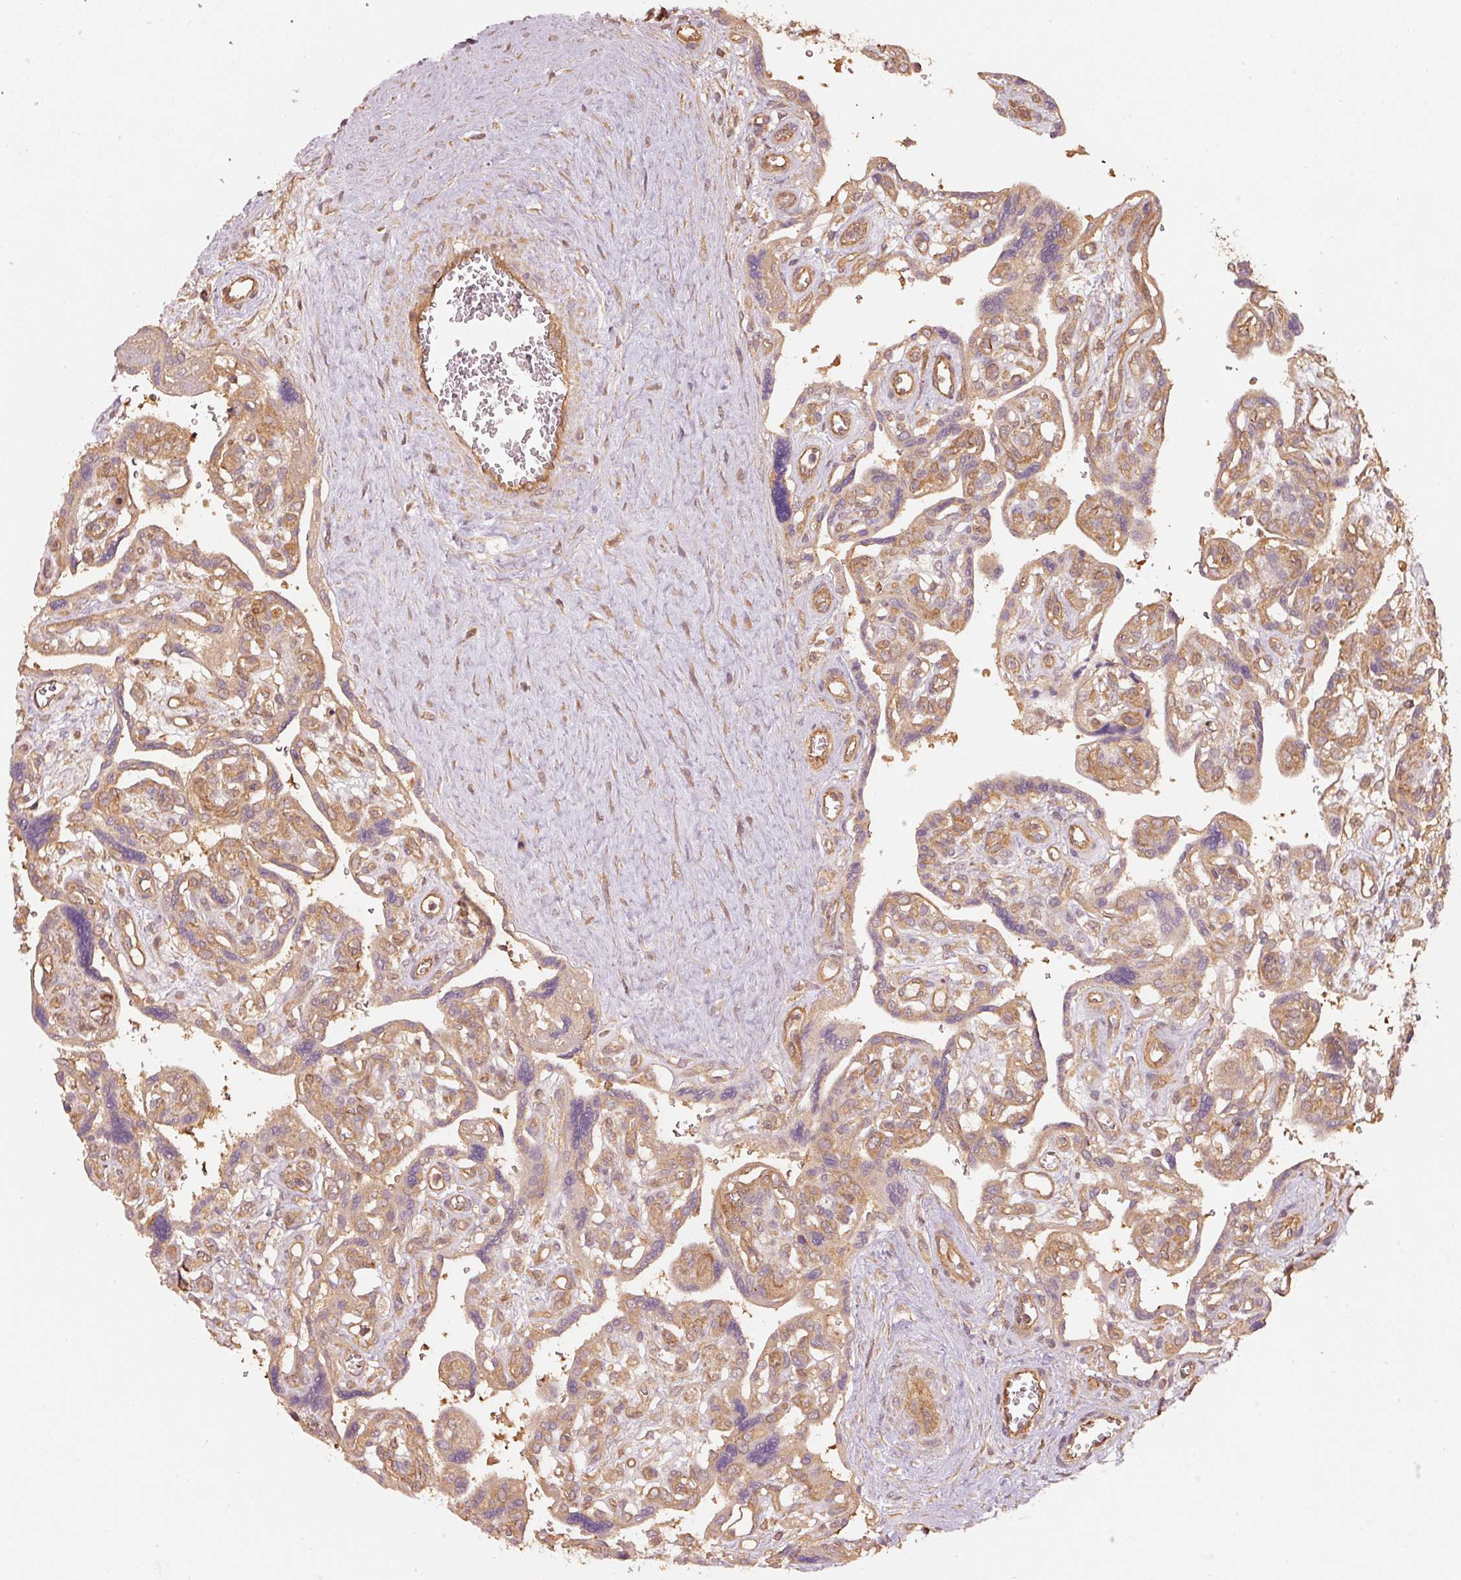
{"staining": {"intensity": "moderate", "quantity": ">75%", "location": "cytoplasmic/membranous,nuclear"}, "tissue": "placenta", "cell_type": "Decidual cells", "image_type": "normal", "snomed": [{"axis": "morphology", "description": "Normal tissue, NOS"}, {"axis": "topography", "description": "Placenta"}], "caption": "Protein staining reveals moderate cytoplasmic/membranous,nuclear positivity in about >75% of decidual cells in benign placenta.", "gene": "STAU1", "patient": {"sex": "female", "age": 39}}